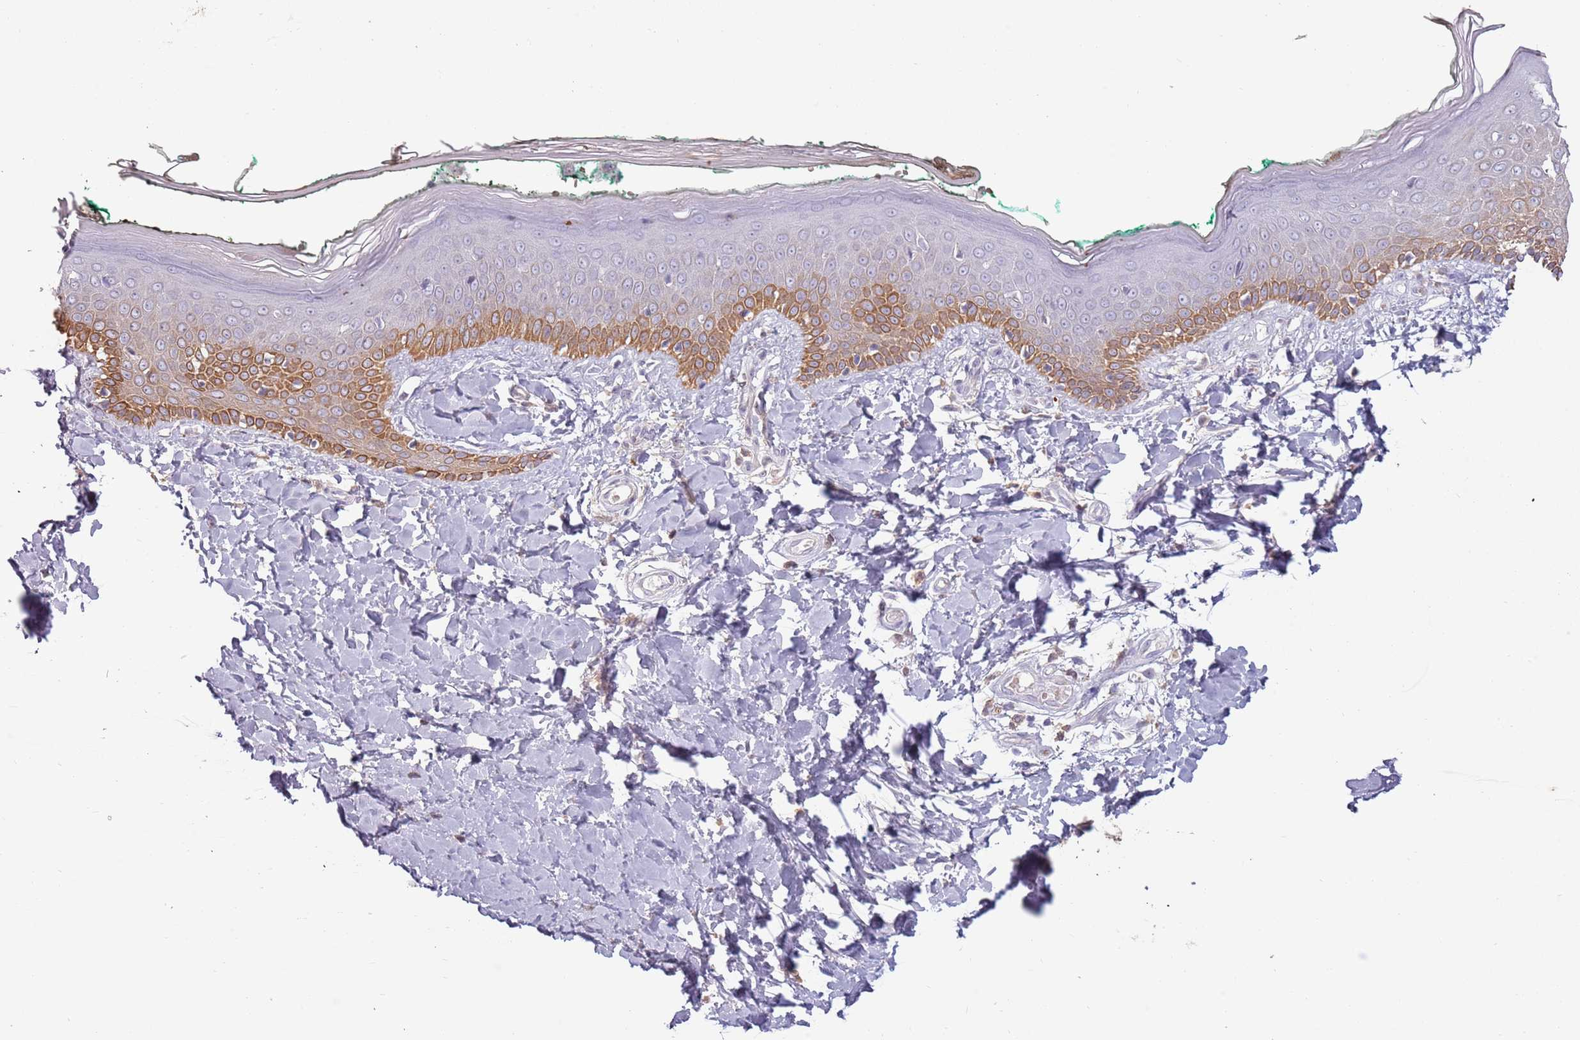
{"staining": {"intensity": "negative", "quantity": "none", "location": "none"}, "tissue": "skin", "cell_type": "Fibroblasts", "image_type": "normal", "snomed": [{"axis": "morphology", "description": "Normal tissue, NOS"}, {"axis": "morphology", "description": "Malignant melanoma, NOS"}, {"axis": "topography", "description": "Skin"}], "caption": "Protein analysis of unremarkable skin reveals no significant staining in fibroblasts. (Stains: DAB (3,3'-diaminobenzidine) immunohistochemistry with hematoxylin counter stain, Microscopy: brightfield microscopy at high magnification).", "gene": "SYS1", "patient": {"sex": "male", "age": 62}}